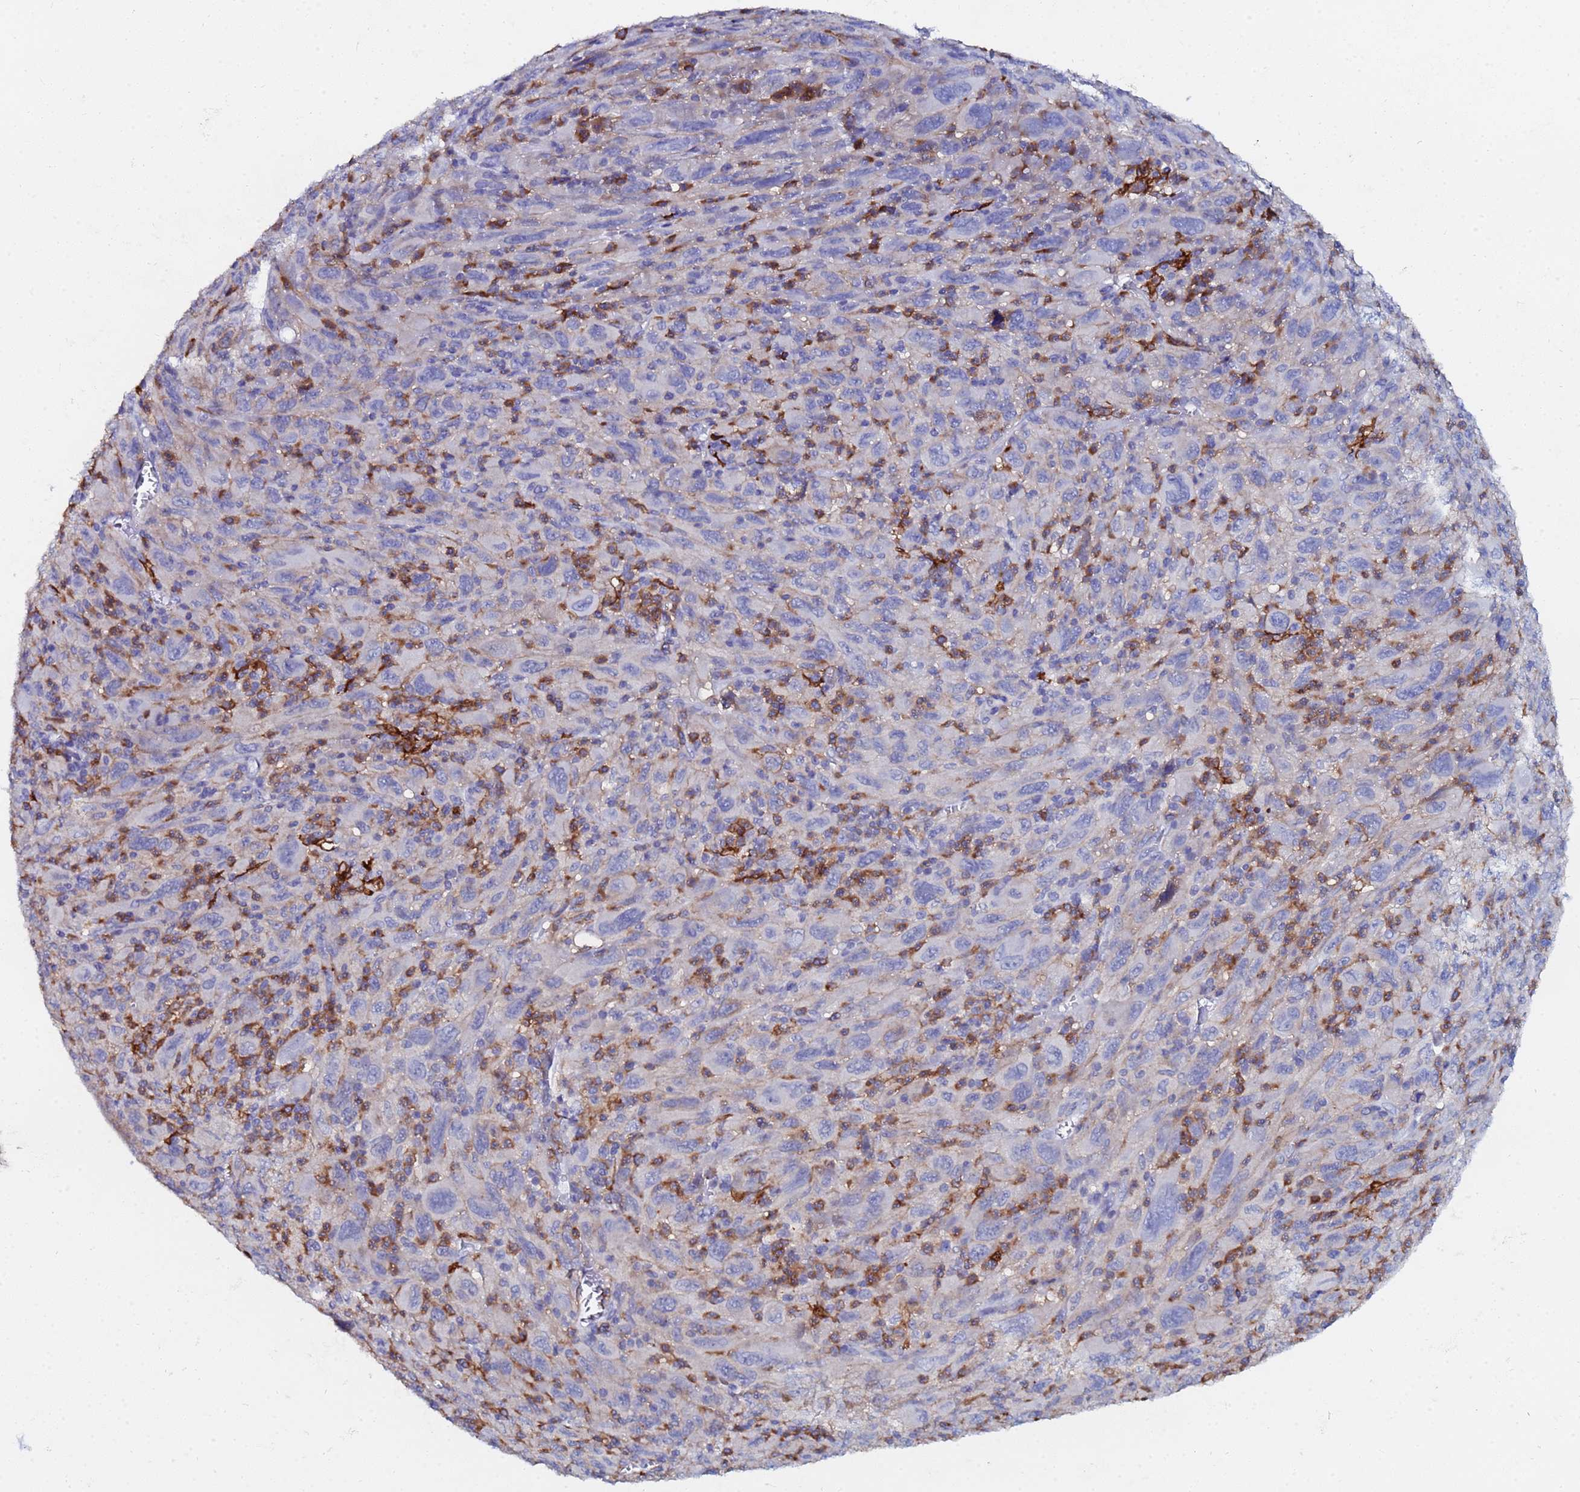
{"staining": {"intensity": "negative", "quantity": "none", "location": "none"}, "tissue": "melanoma", "cell_type": "Tumor cells", "image_type": "cancer", "snomed": [{"axis": "morphology", "description": "Malignant melanoma, Metastatic site"}, {"axis": "topography", "description": "Skin"}], "caption": "Tumor cells show no significant protein positivity in malignant melanoma (metastatic site).", "gene": "BASP1", "patient": {"sex": "female", "age": 56}}